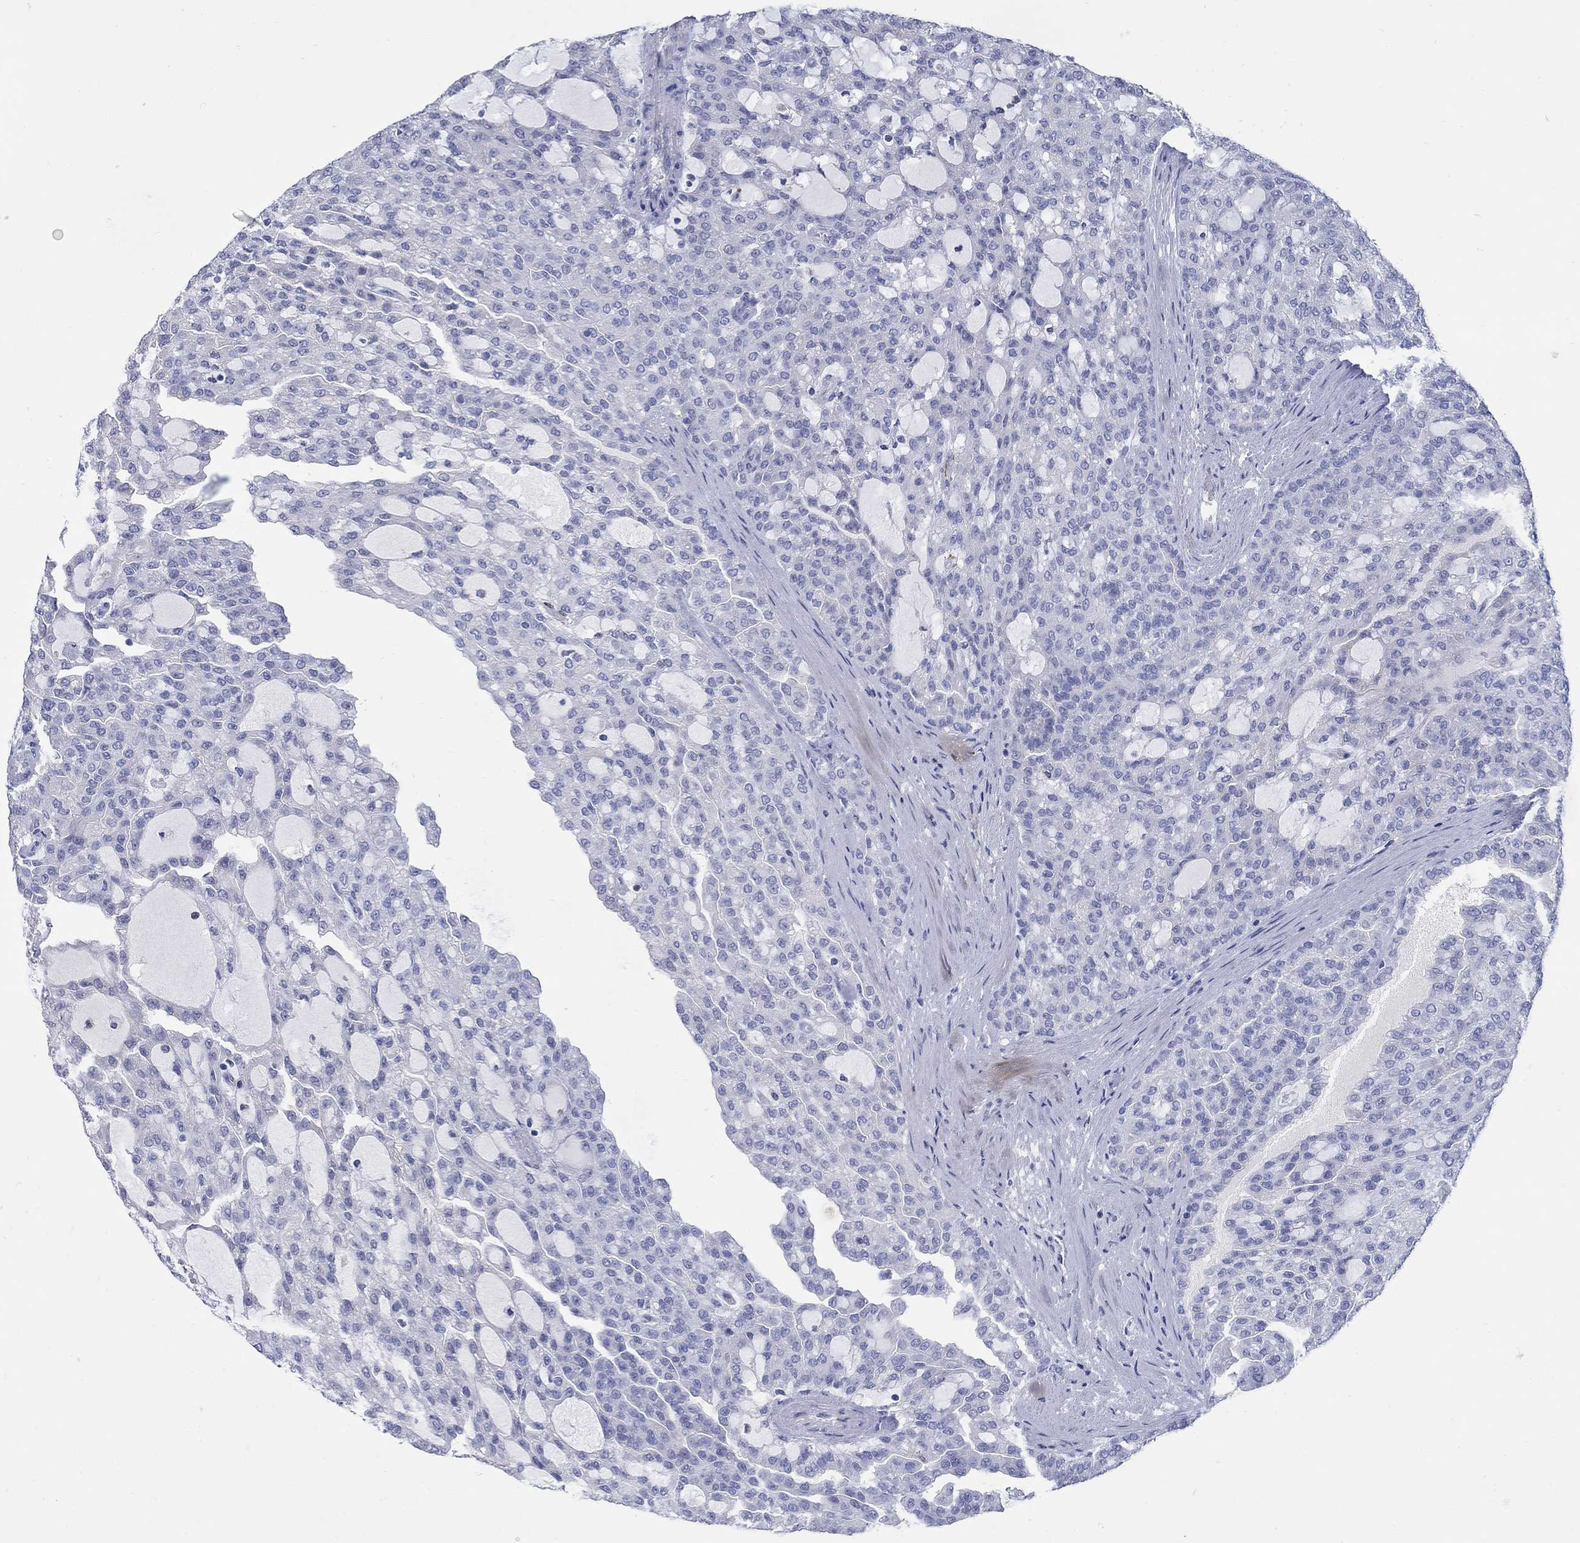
{"staining": {"intensity": "negative", "quantity": "none", "location": "none"}, "tissue": "renal cancer", "cell_type": "Tumor cells", "image_type": "cancer", "snomed": [{"axis": "morphology", "description": "Adenocarcinoma, NOS"}, {"axis": "topography", "description": "Kidney"}], "caption": "Tumor cells show no significant positivity in renal adenocarcinoma.", "gene": "REEP2", "patient": {"sex": "male", "age": 63}}